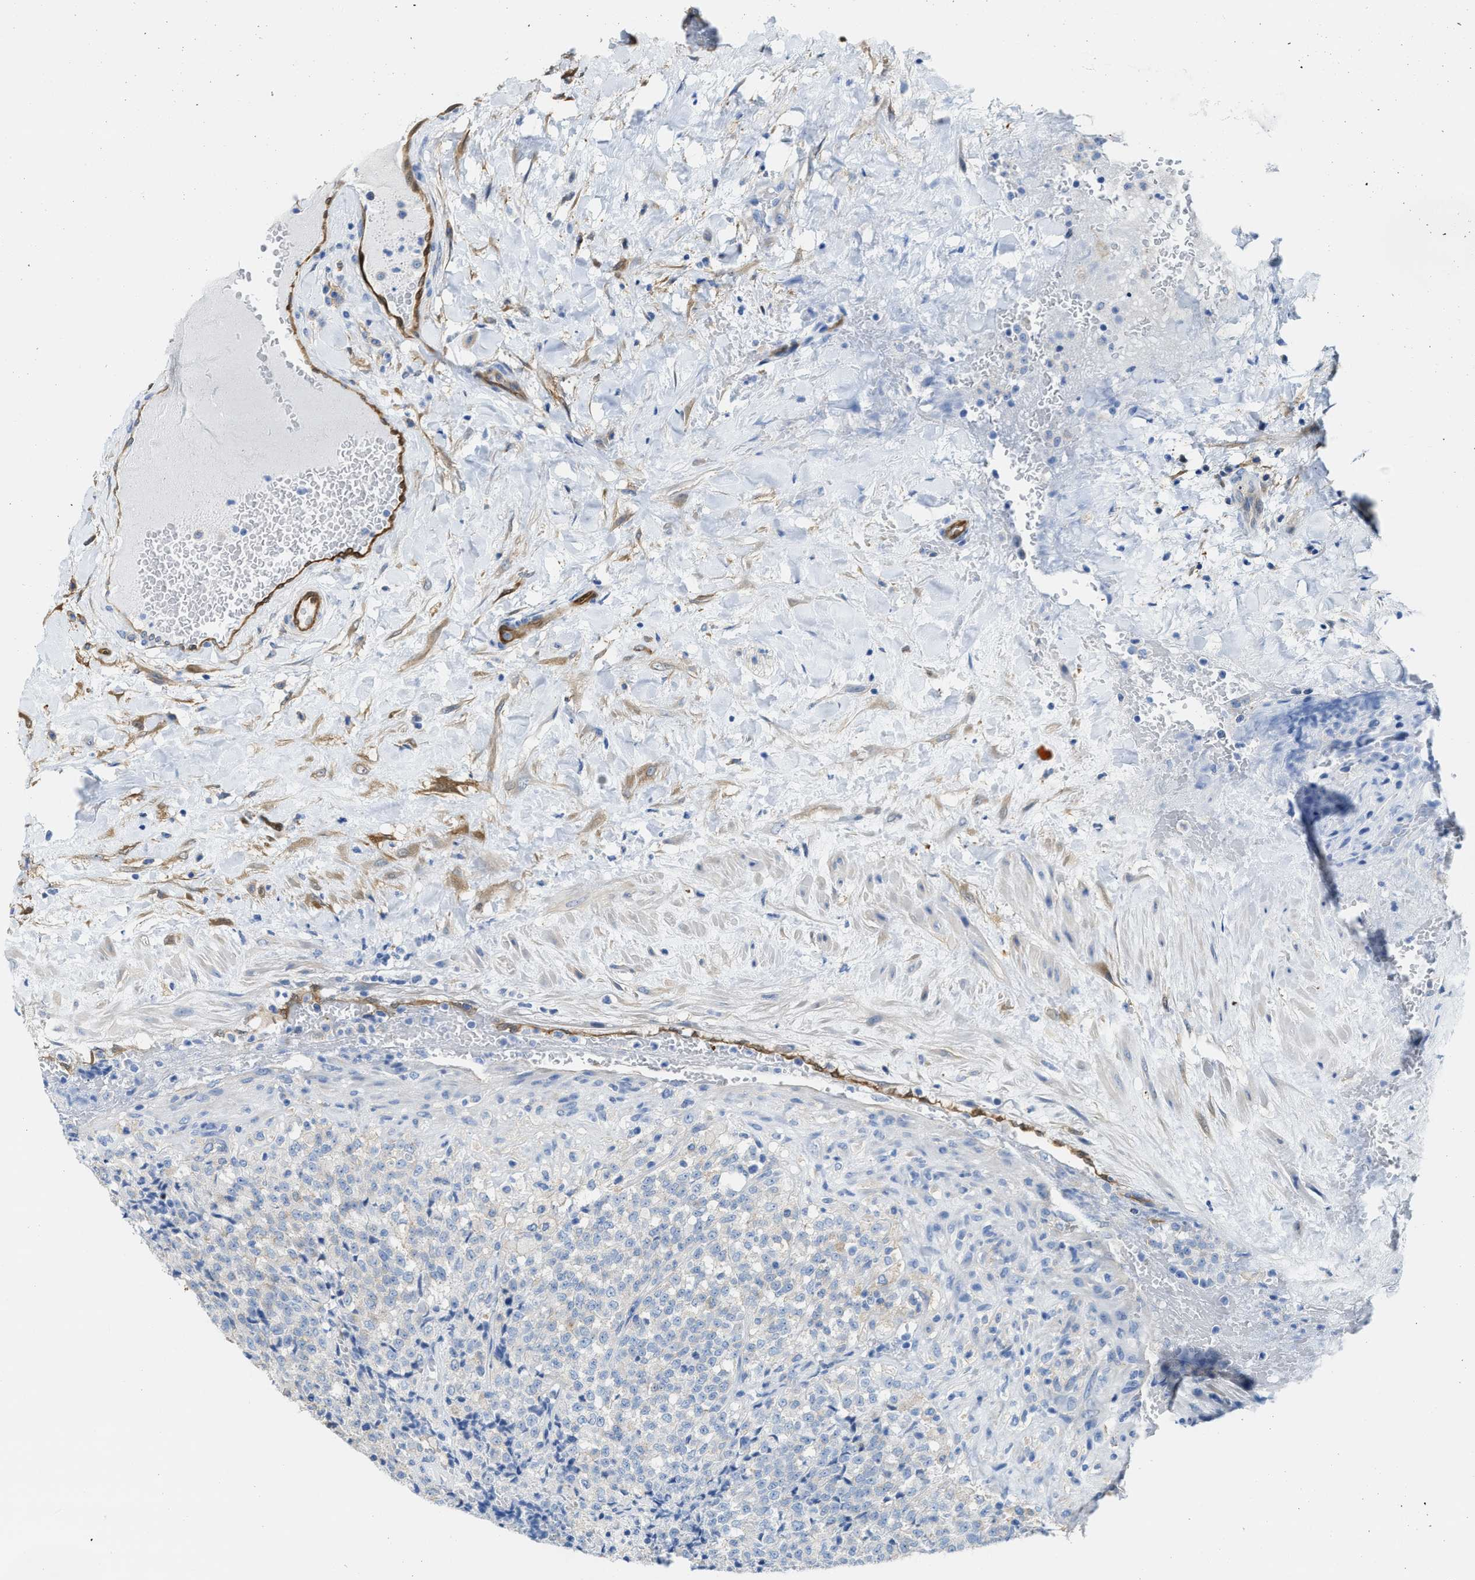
{"staining": {"intensity": "negative", "quantity": "none", "location": "none"}, "tissue": "testis cancer", "cell_type": "Tumor cells", "image_type": "cancer", "snomed": [{"axis": "morphology", "description": "Seminoma, NOS"}, {"axis": "topography", "description": "Testis"}], "caption": "The immunohistochemistry (IHC) histopathology image has no significant positivity in tumor cells of seminoma (testis) tissue.", "gene": "ASS1", "patient": {"sex": "male", "age": 59}}